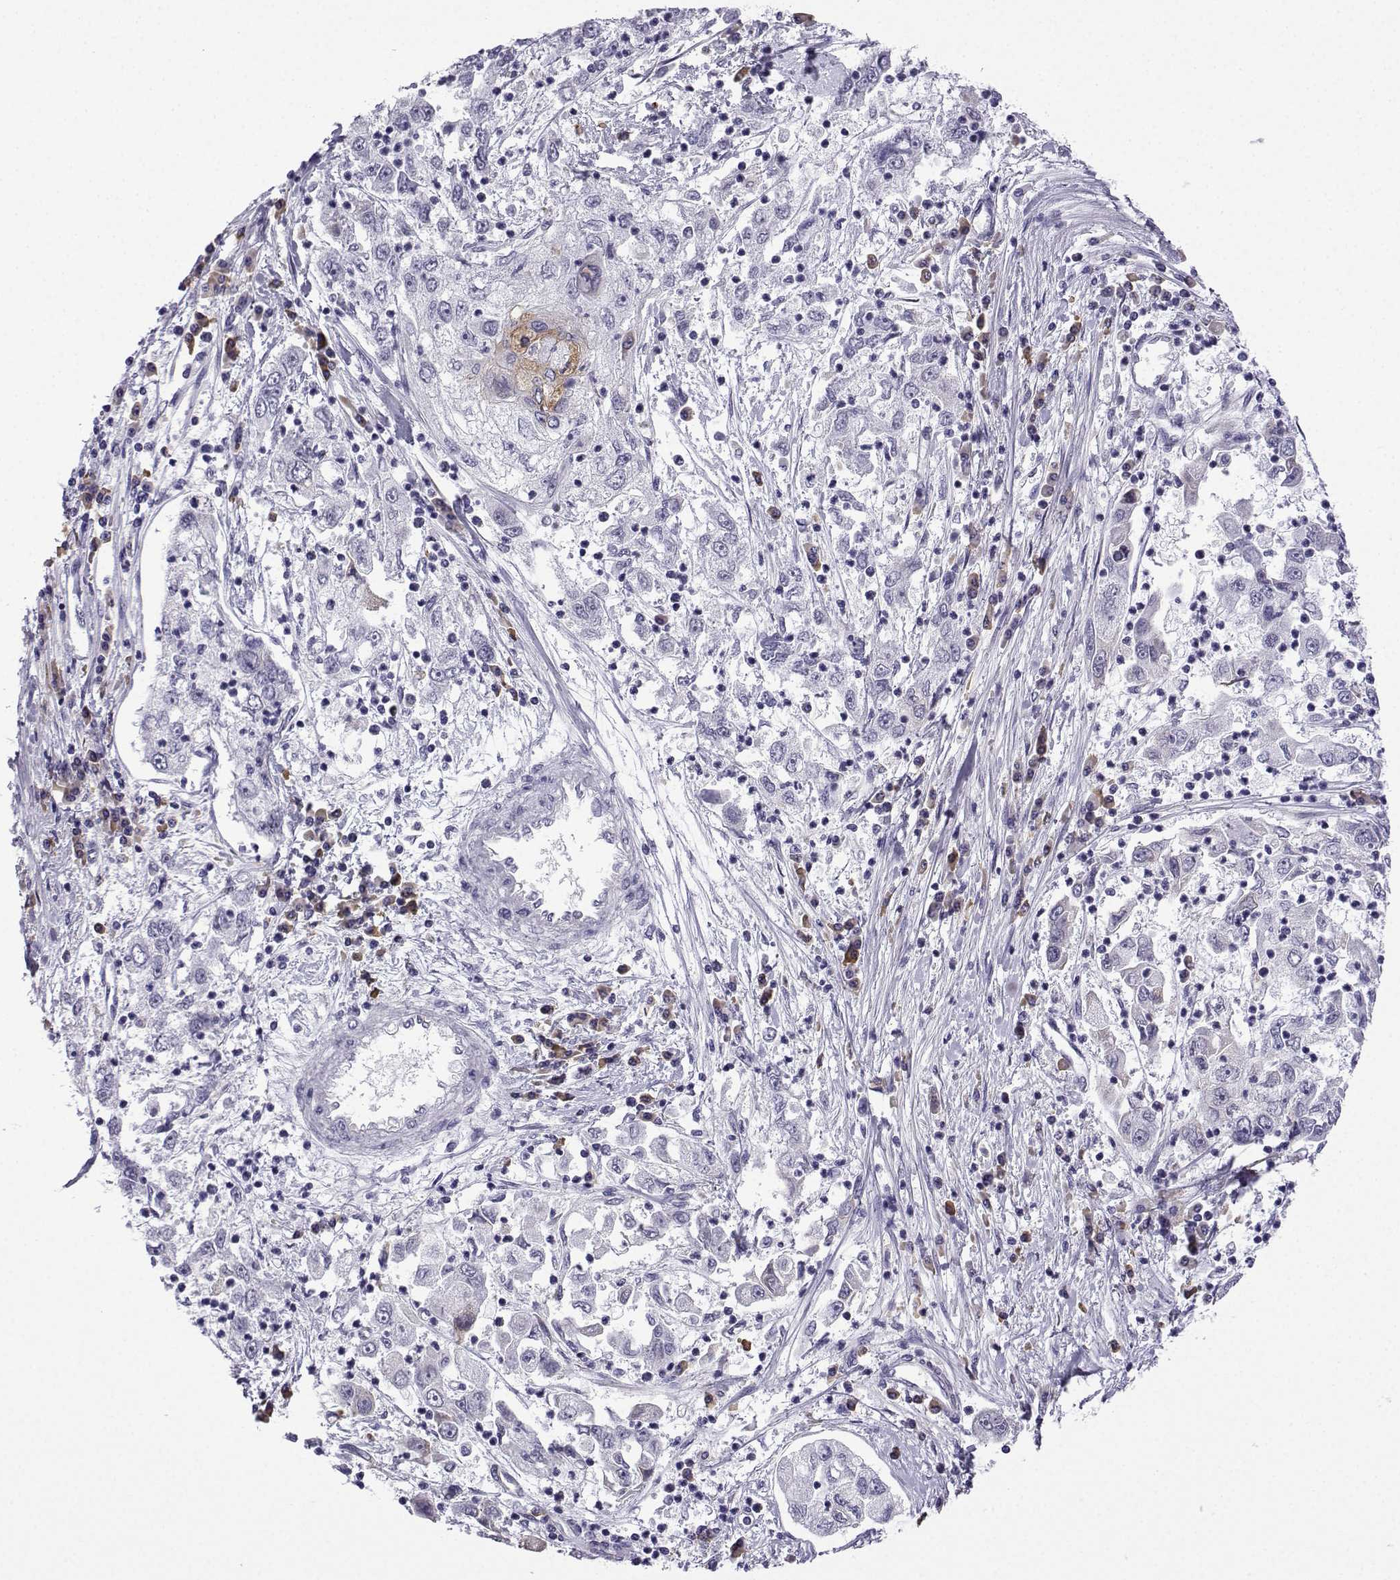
{"staining": {"intensity": "negative", "quantity": "none", "location": "none"}, "tissue": "cervical cancer", "cell_type": "Tumor cells", "image_type": "cancer", "snomed": [{"axis": "morphology", "description": "Squamous cell carcinoma, NOS"}, {"axis": "topography", "description": "Cervix"}], "caption": "High magnification brightfield microscopy of squamous cell carcinoma (cervical) stained with DAB (3,3'-diaminobenzidine) (brown) and counterstained with hematoxylin (blue): tumor cells show no significant staining.", "gene": "MRGBP", "patient": {"sex": "female", "age": 36}}